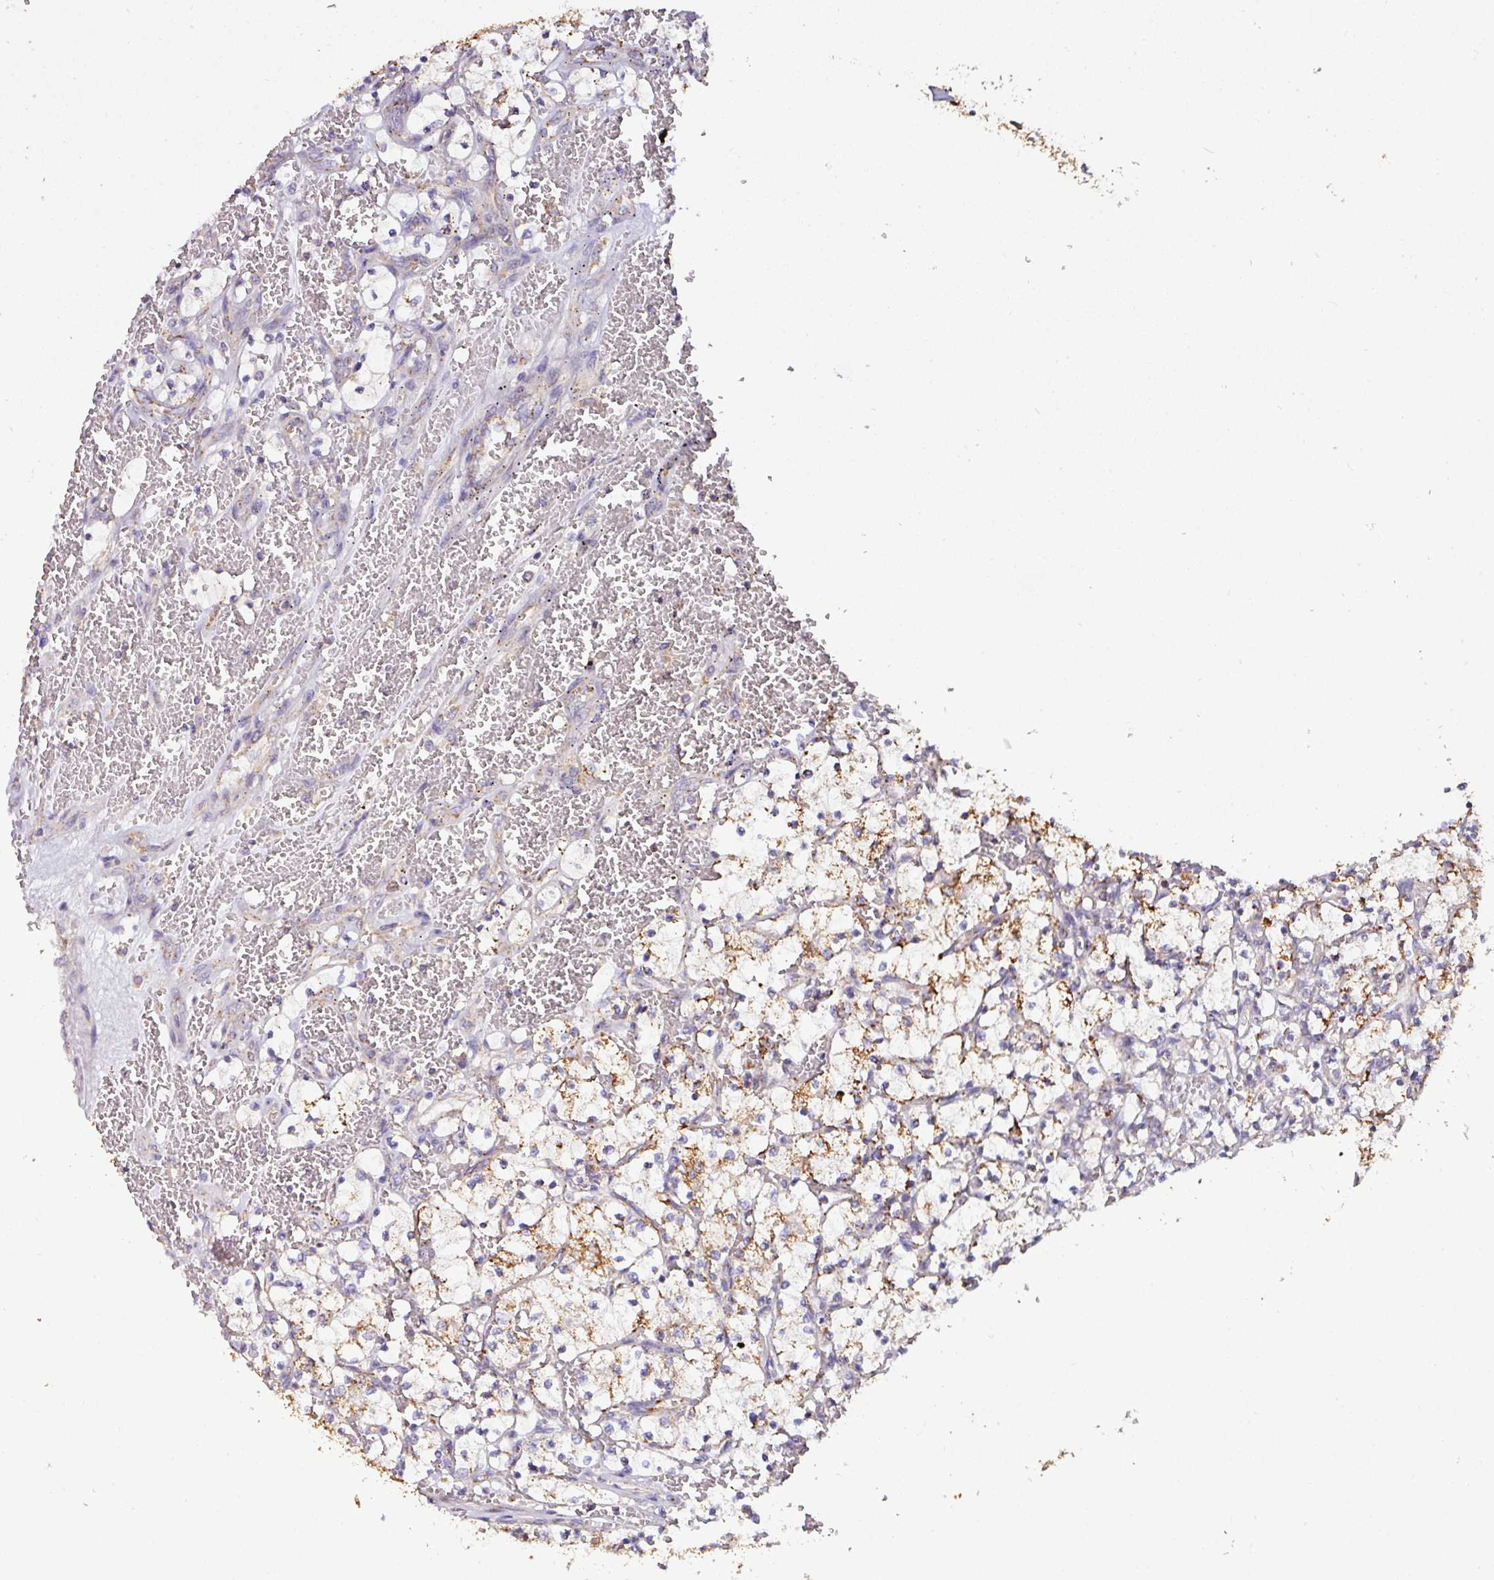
{"staining": {"intensity": "moderate", "quantity": "25%-75%", "location": "cytoplasmic/membranous"}, "tissue": "renal cancer", "cell_type": "Tumor cells", "image_type": "cancer", "snomed": [{"axis": "morphology", "description": "Adenocarcinoma, NOS"}, {"axis": "topography", "description": "Kidney"}], "caption": "Renal adenocarcinoma stained for a protein shows moderate cytoplasmic/membranous positivity in tumor cells.", "gene": "CPD", "patient": {"sex": "female", "age": 69}}